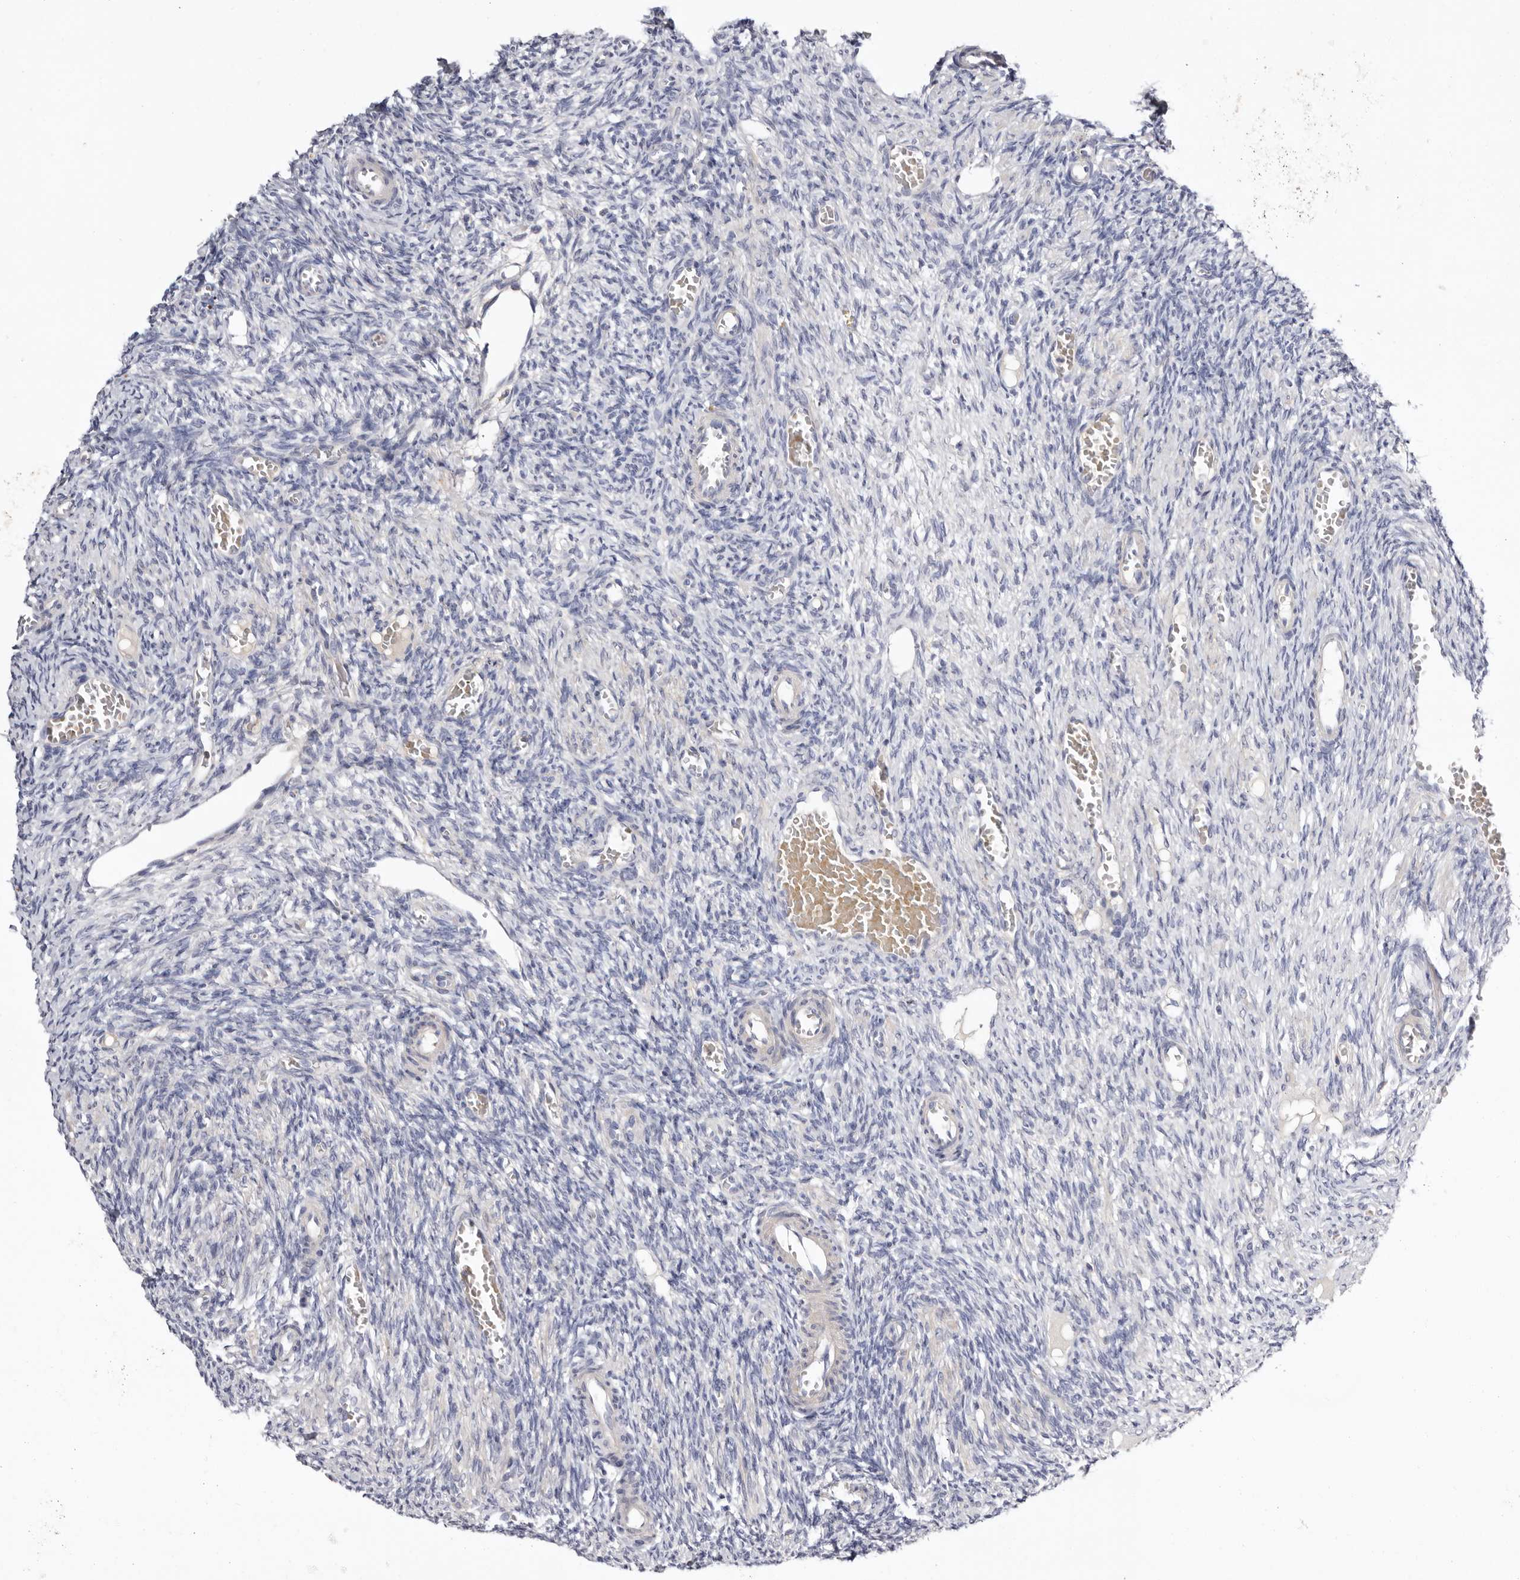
{"staining": {"intensity": "negative", "quantity": "none", "location": "none"}, "tissue": "ovary", "cell_type": "Ovarian stroma cells", "image_type": "normal", "snomed": [{"axis": "morphology", "description": "Normal tissue, NOS"}, {"axis": "topography", "description": "Ovary"}], "caption": "Immunohistochemistry (IHC) histopathology image of benign ovary stained for a protein (brown), which demonstrates no positivity in ovarian stroma cells.", "gene": "S1PR5", "patient": {"sex": "female", "age": 27}}